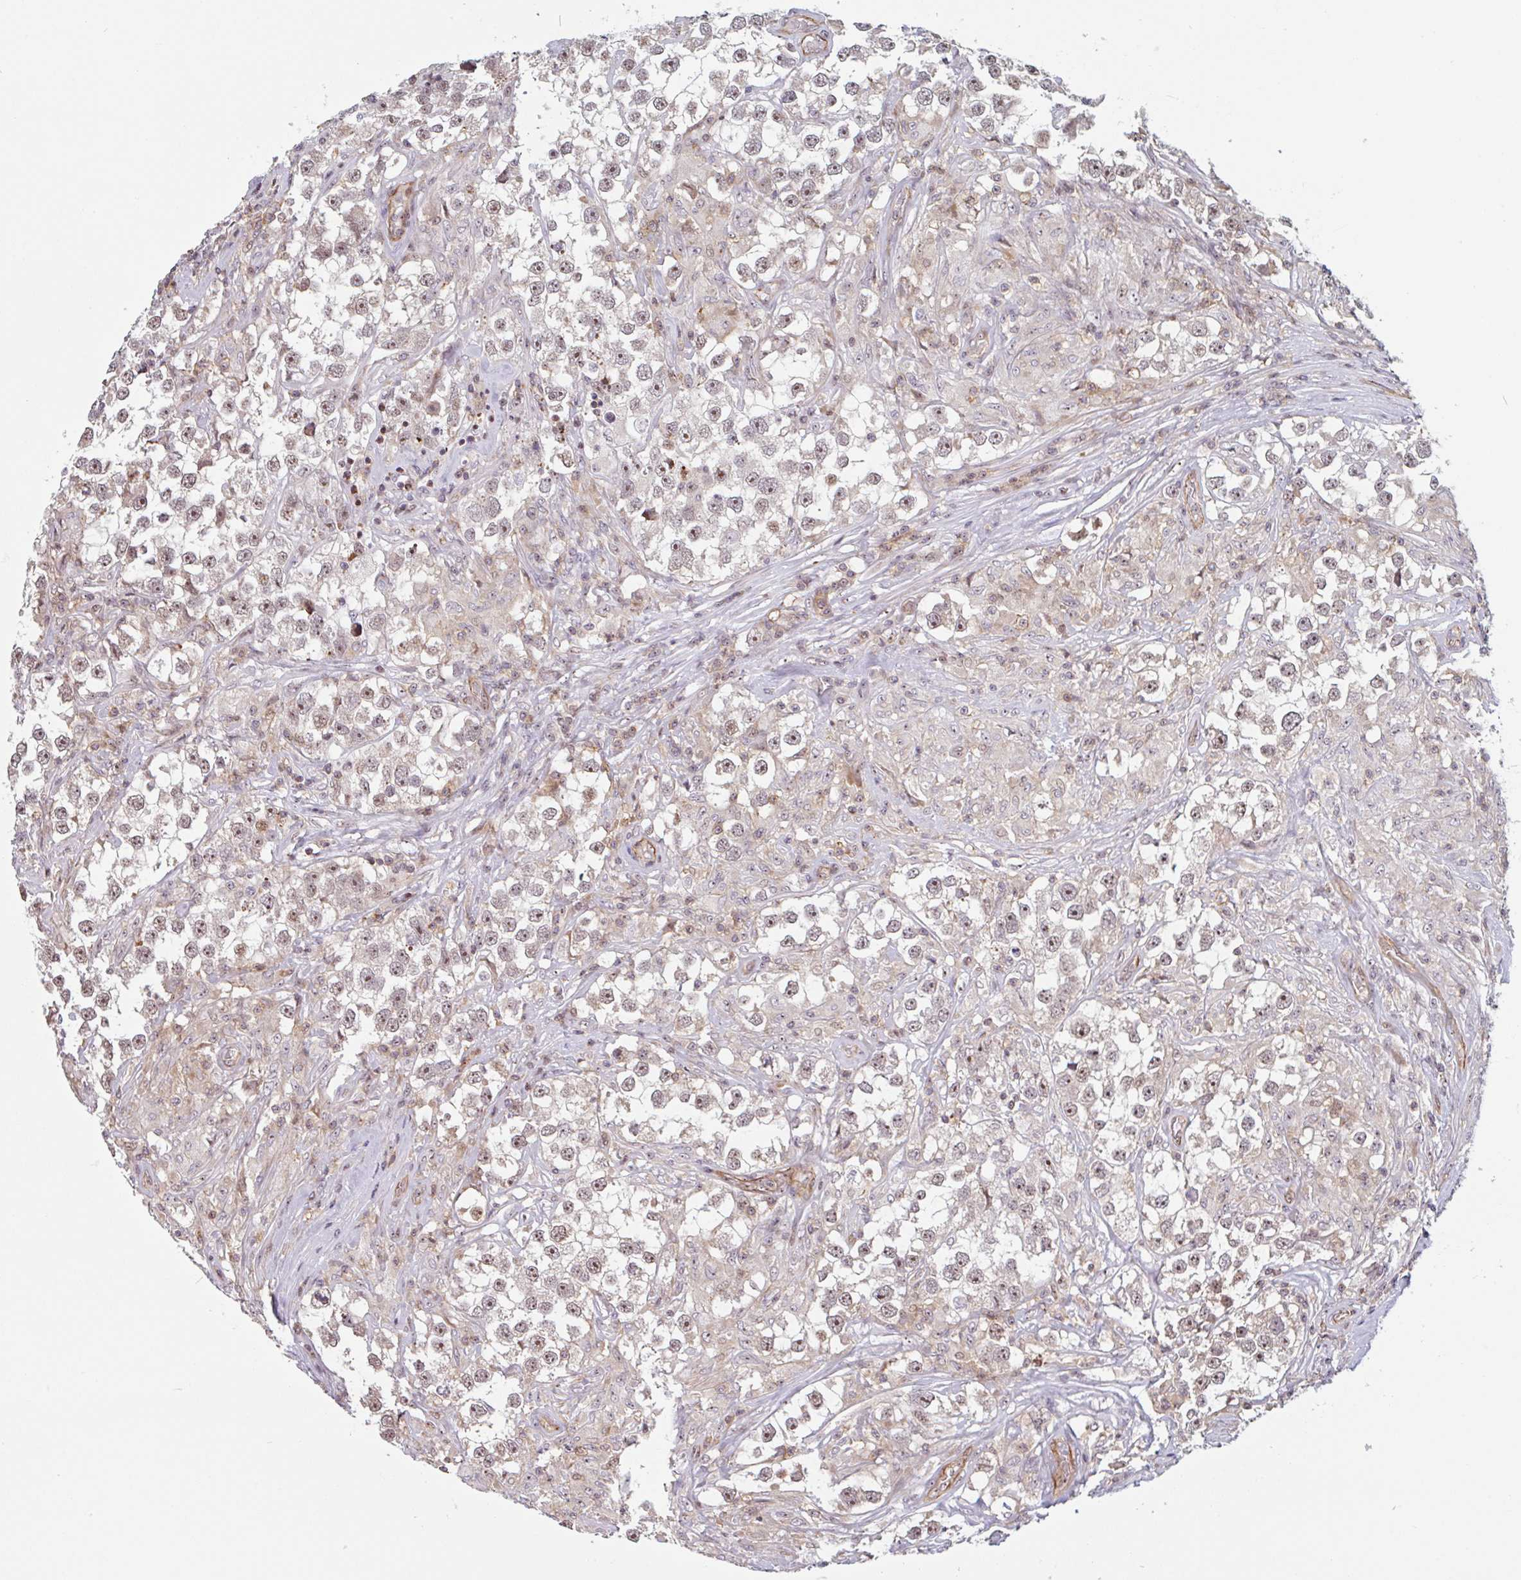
{"staining": {"intensity": "moderate", "quantity": ">75%", "location": "nuclear"}, "tissue": "testis cancer", "cell_type": "Tumor cells", "image_type": "cancer", "snomed": [{"axis": "morphology", "description": "Seminoma, NOS"}, {"axis": "topography", "description": "Testis"}], "caption": "The micrograph exhibits a brown stain indicating the presence of a protein in the nuclear of tumor cells in seminoma (testis).", "gene": "ZNF689", "patient": {"sex": "male", "age": 46}}